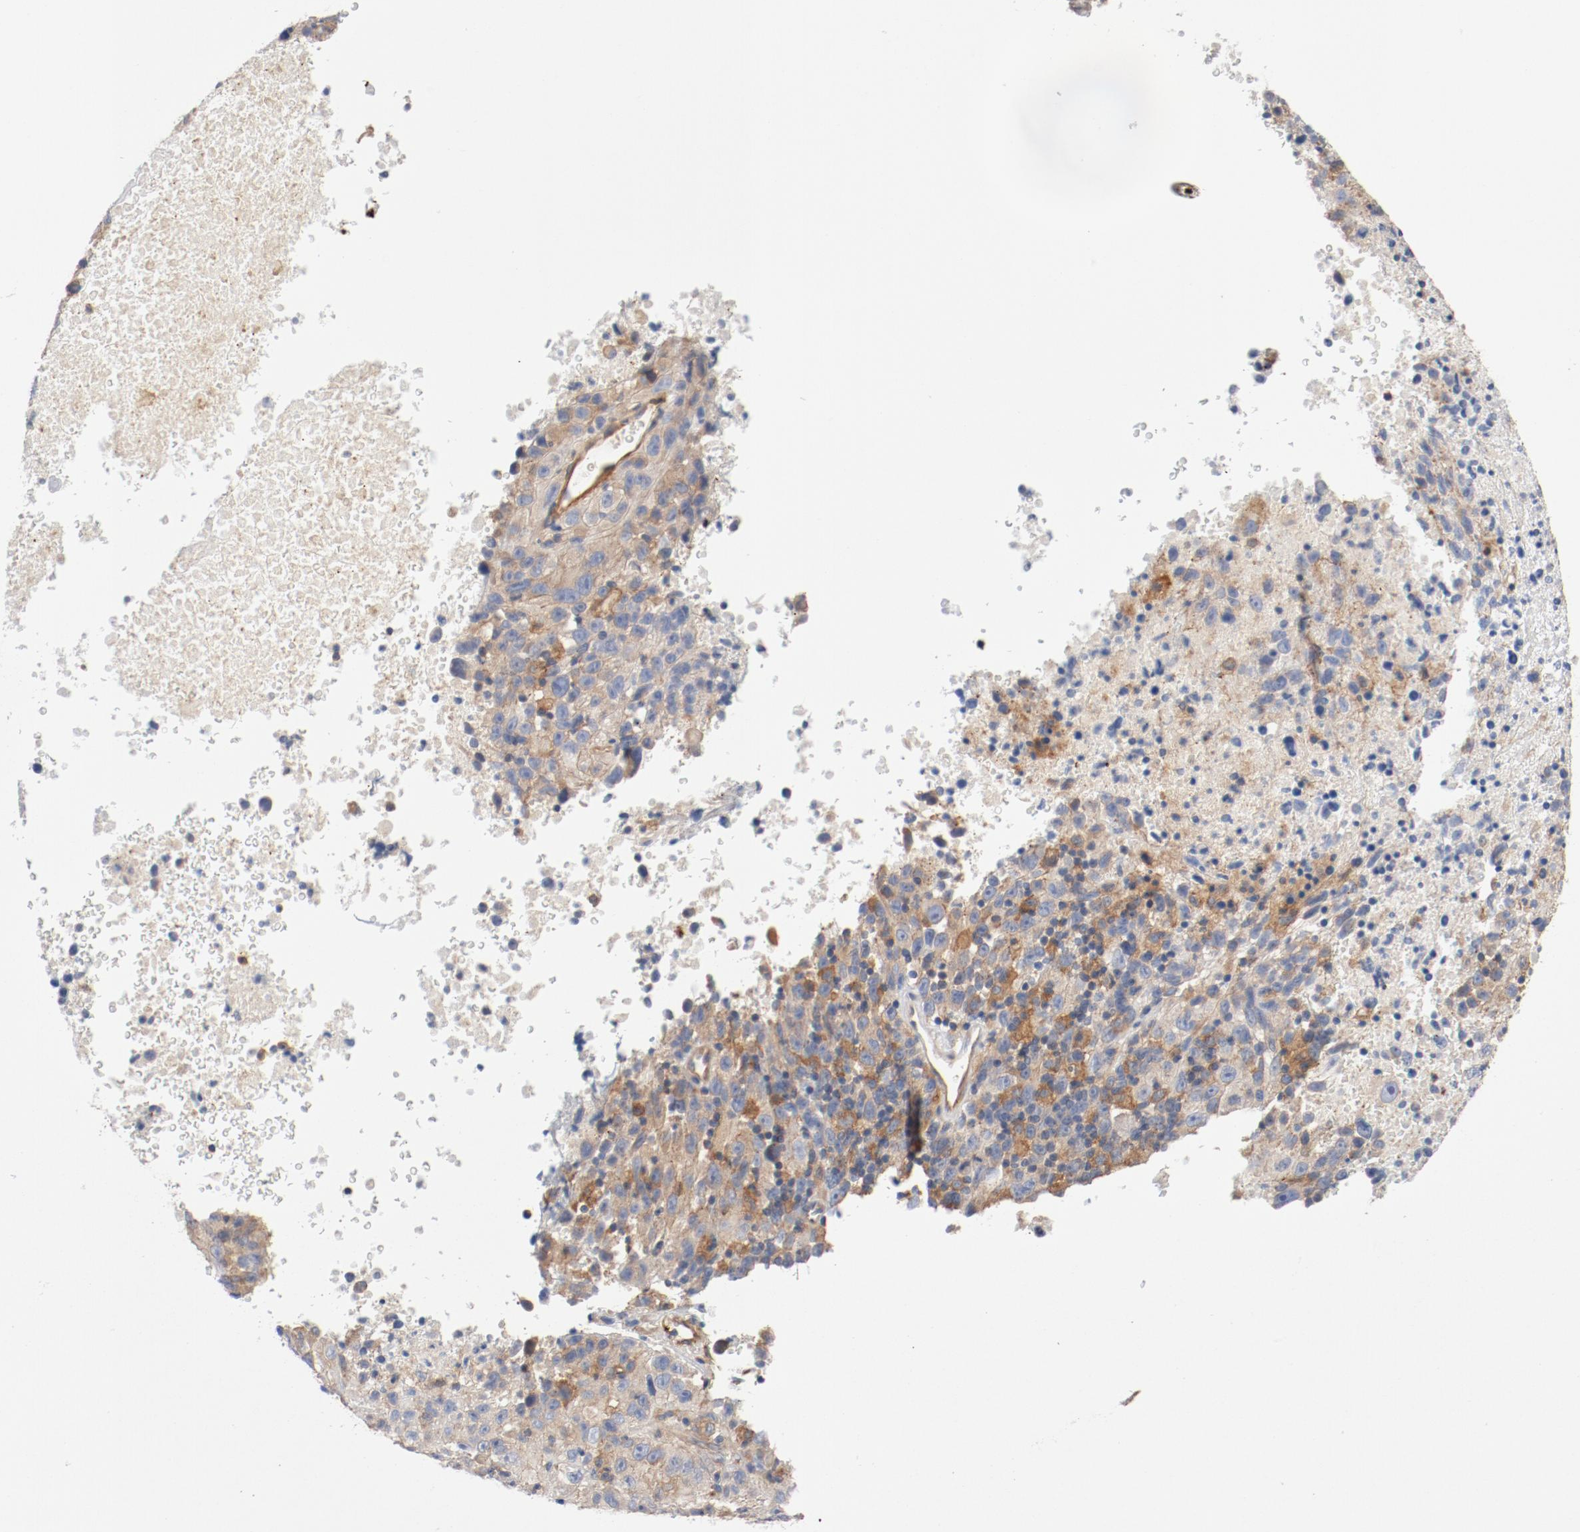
{"staining": {"intensity": "weak", "quantity": "25%-75%", "location": "cytoplasmic/membranous"}, "tissue": "melanoma", "cell_type": "Tumor cells", "image_type": "cancer", "snomed": [{"axis": "morphology", "description": "Malignant melanoma, Metastatic site"}, {"axis": "topography", "description": "Cerebral cortex"}], "caption": "An immunohistochemistry image of neoplastic tissue is shown. Protein staining in brown labels weak cytoplasmic/membranous positivity in melanoma within tumor cells.", "gene": "ILK", "patient": {"sex": "female", "age": 52}}